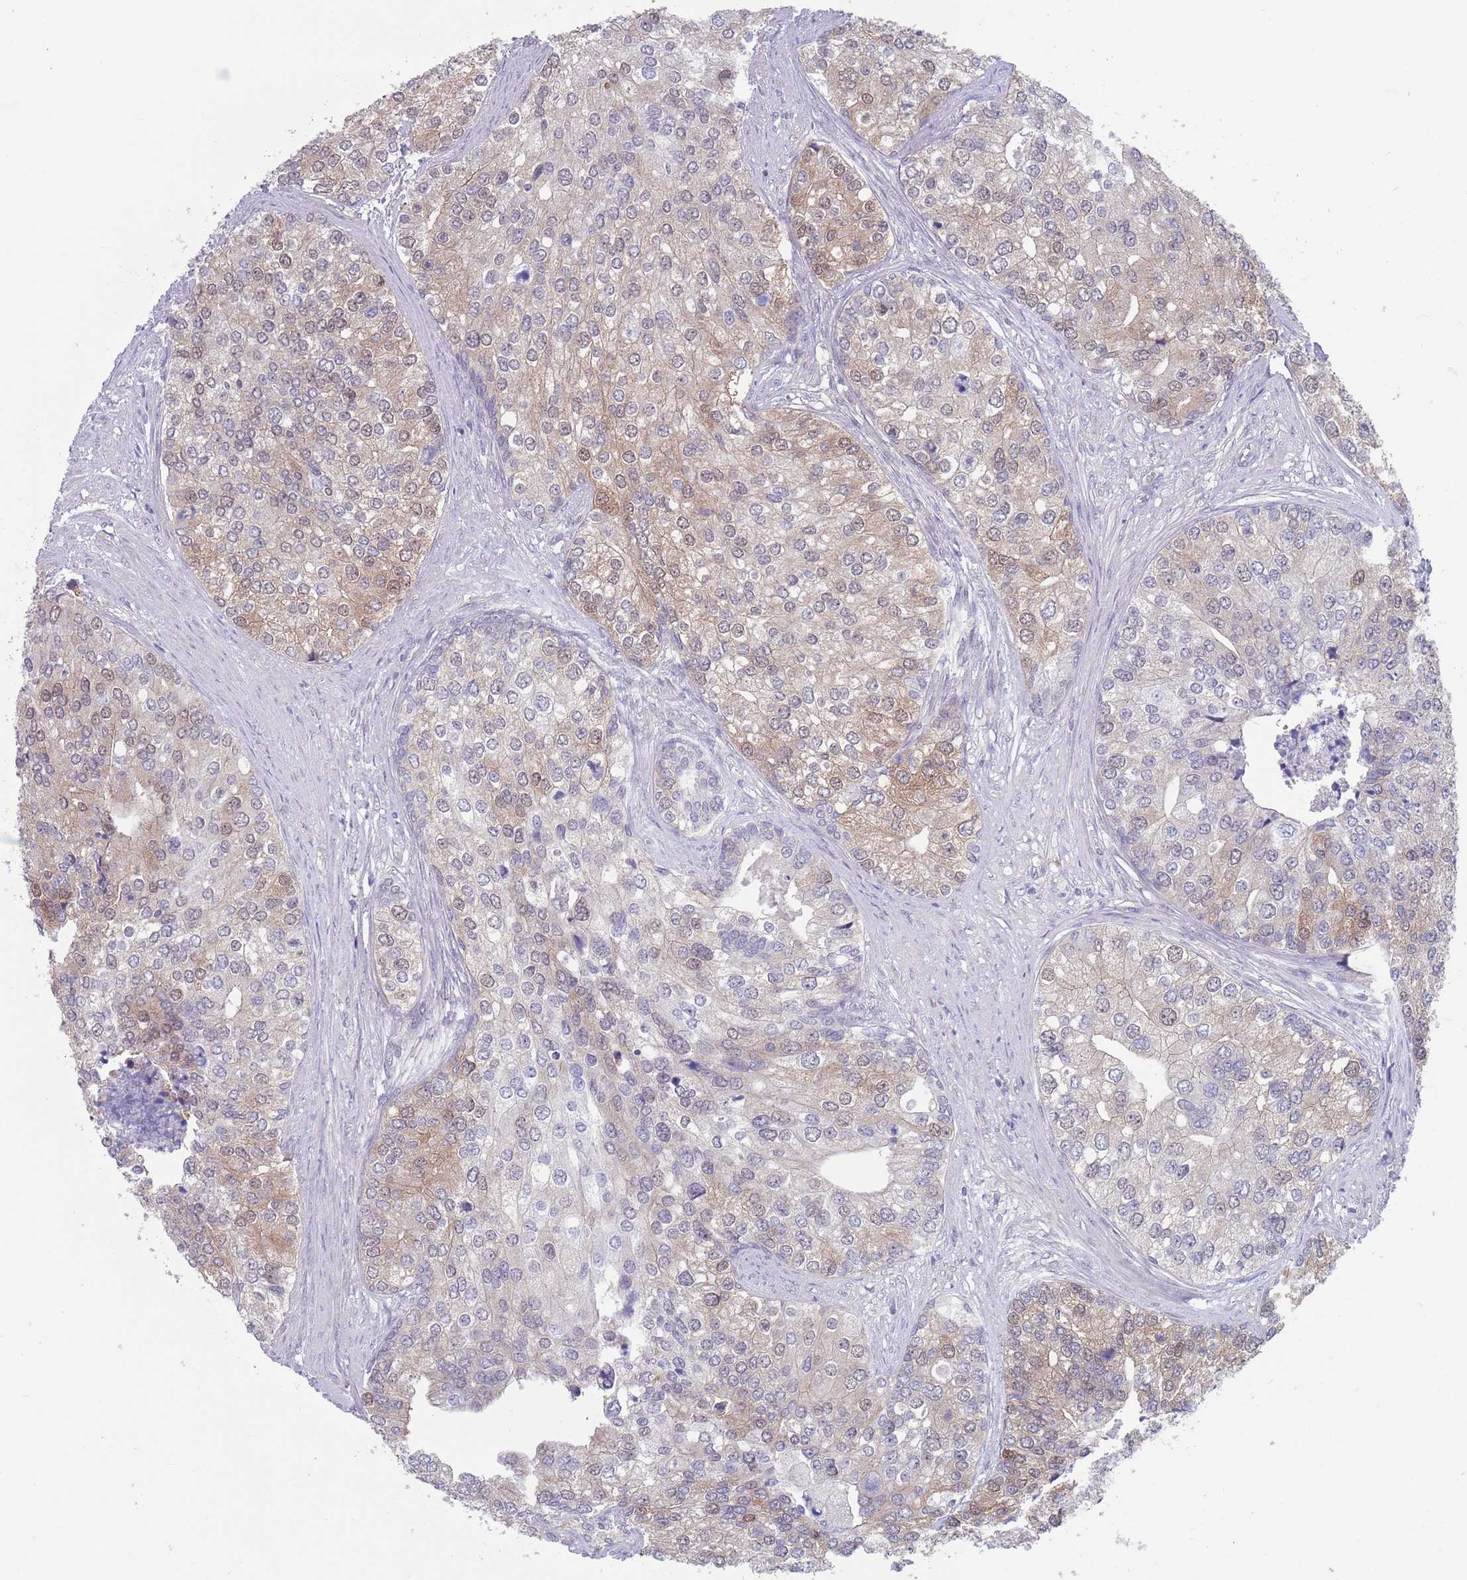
{"staining": {"intensity": "weak", "quantity": "25%-75%", "location": "cytoplasmic/membranous,nuclear"}, "tissue": "prostate cancer", "cell_type": "Tumor cells", "image_type": "cancer", "snomed": [{"axis": "morphology", "description": "Adenocarcinoma, High grade"}, {"axis": "topography", "description": "Prostate"}], "caption": "Brown immunohistochemical staining in prostate cancer (adenocarcinoma (high-grade)) demonstrates weak cytoplasmic/membranous and nuclear staining in approximately 25%-75% of tumor cells. Using DAB (brown) and hematoxylin (blue) stains, captured at high magnification using brightfield microscopy.", "gene": "CLNS1A", "patient": {"sex": "male", "age": 62}}